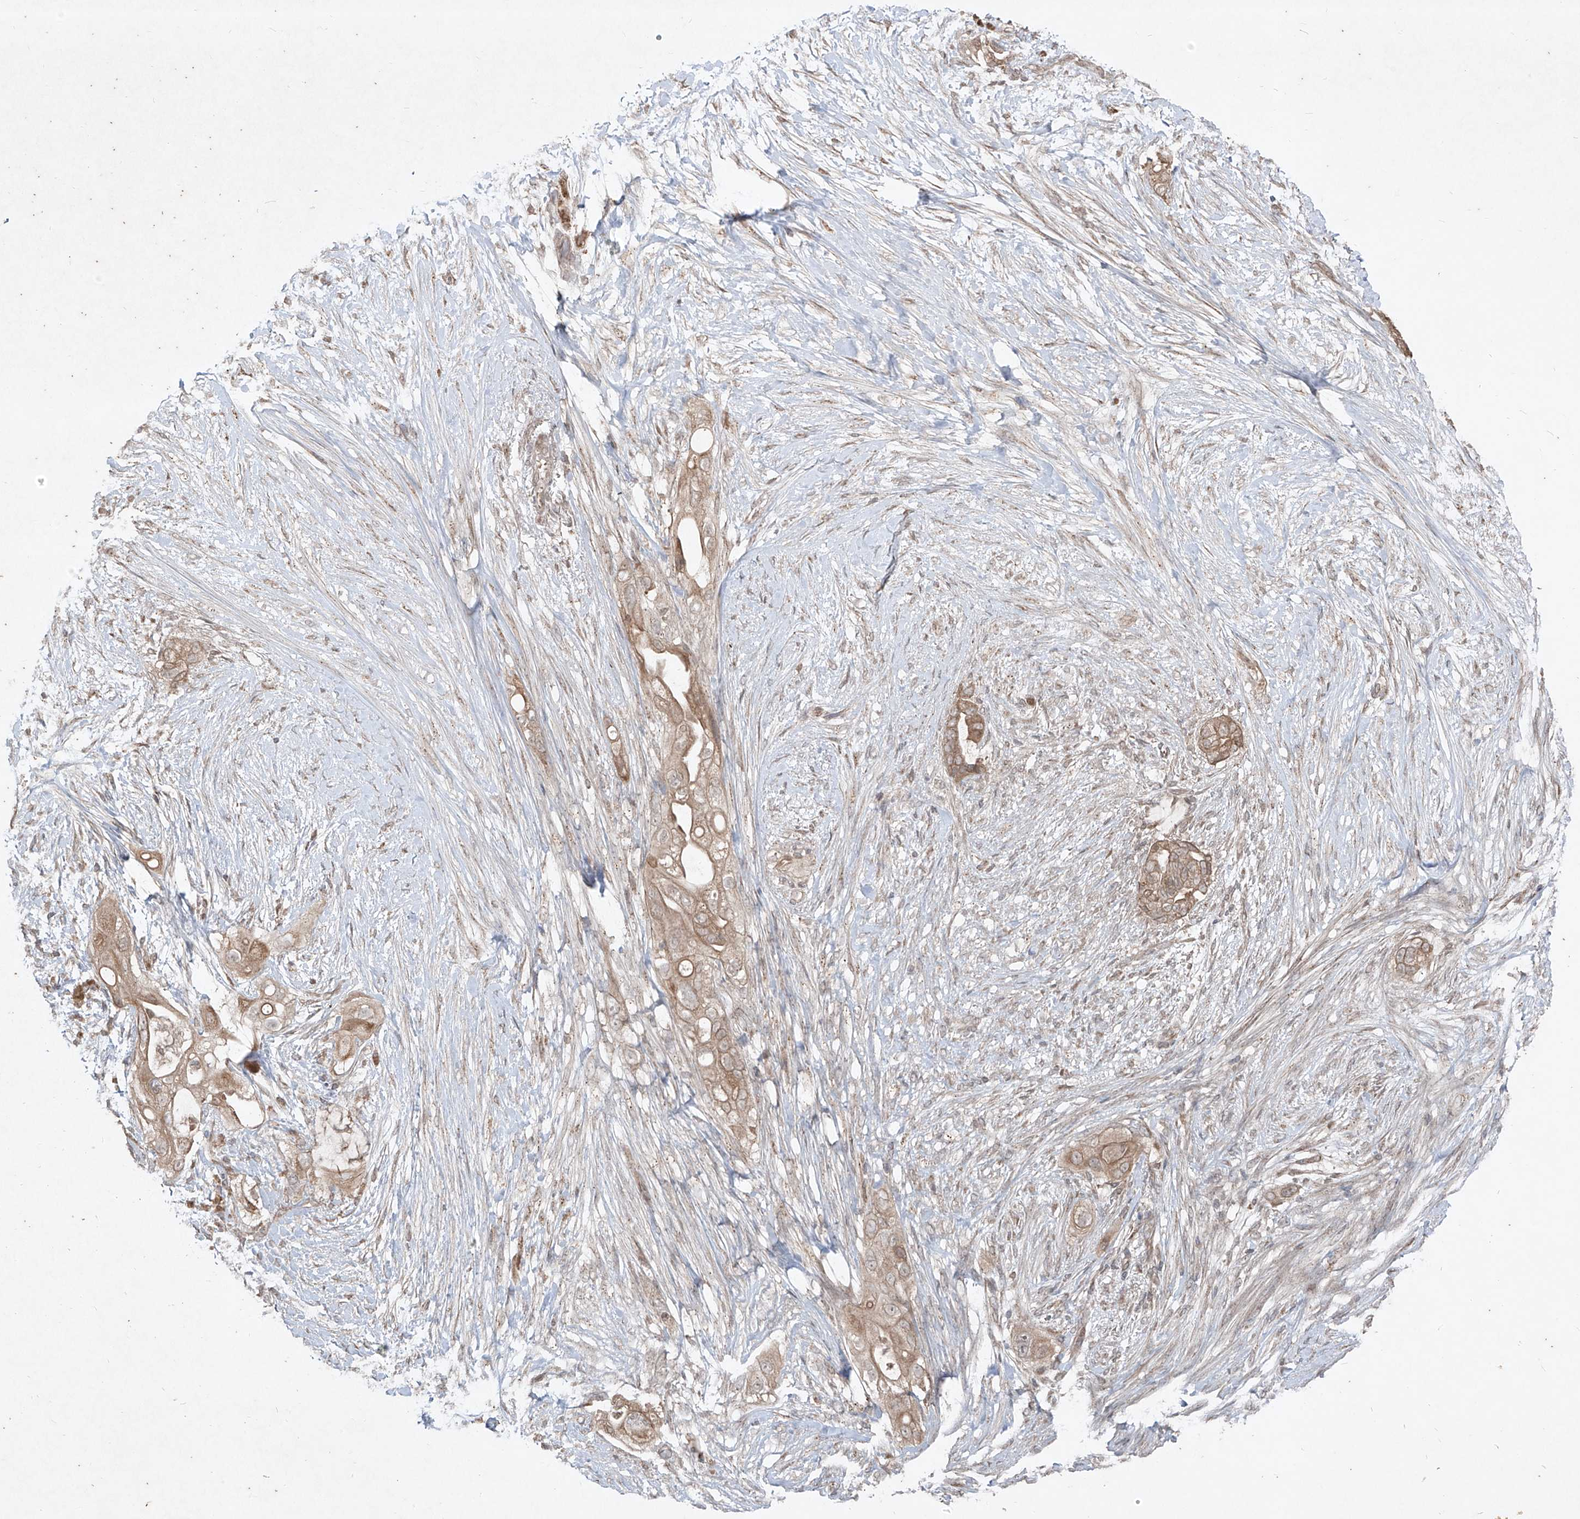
{"staining": {"intensity": "moderate", "quantity": ">75%", "location": "cytoplasmic/membranous"}, "tissue": "pancreatic cancer", "cell_type": "Tumor cells", "image_type": "cancer", "snomed": [{"axis": "morphology", "description": "Adenocarcinoma, NOS"}, {"axis": "topography", "description": "Pancreas"}], "caption": "A high-resolution histopathology image shows immunohistochemistry staining of adenocarcinoma (pancreatic), which shows moderate cytoplasmic/membranous staining in approximately >75% of tumor cells.", "gene": "ABCD3", "patient": {"sex": "male", "age": 53}}